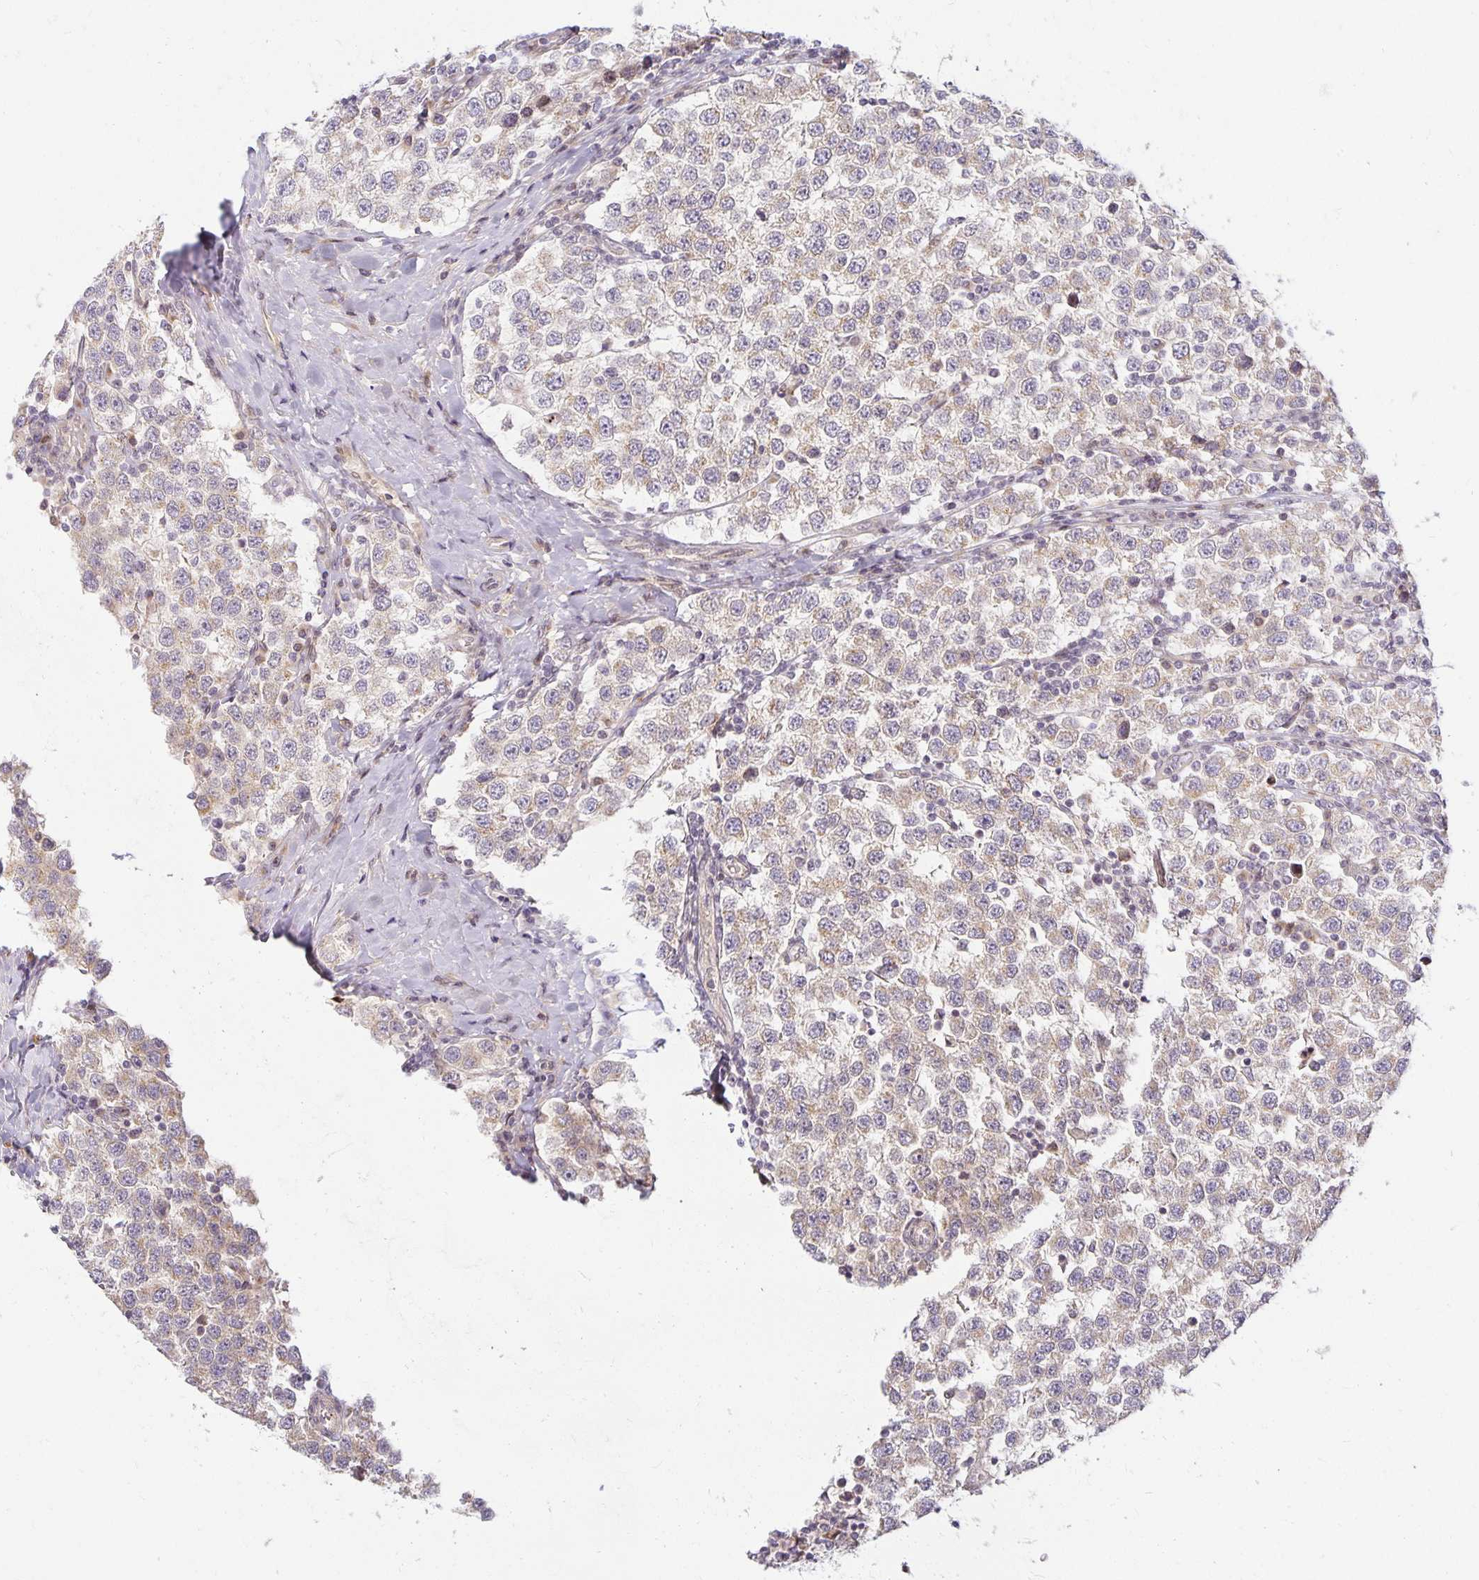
{"staining": {"intensity": "weak", "quantity": "25%-75%", "location": "cytoplasmic/membranous"}, "tissue": "testis cancer", "cell_type": "Tumor cells", "image_type": "cancer", "snomed": [{"axis": "morphology", "description": "Seminoma, NOS"}, {"axis": "topography", "description": "Testis"}], "caption": "A high-resolution image shows IHC staining of testis seminoma, which demonstrates weak cytoplasmic/membranous staining in about 25%-75% of tumor cells.", "gene": "EHF", "patient": {"sex": "male", "age": 34}}